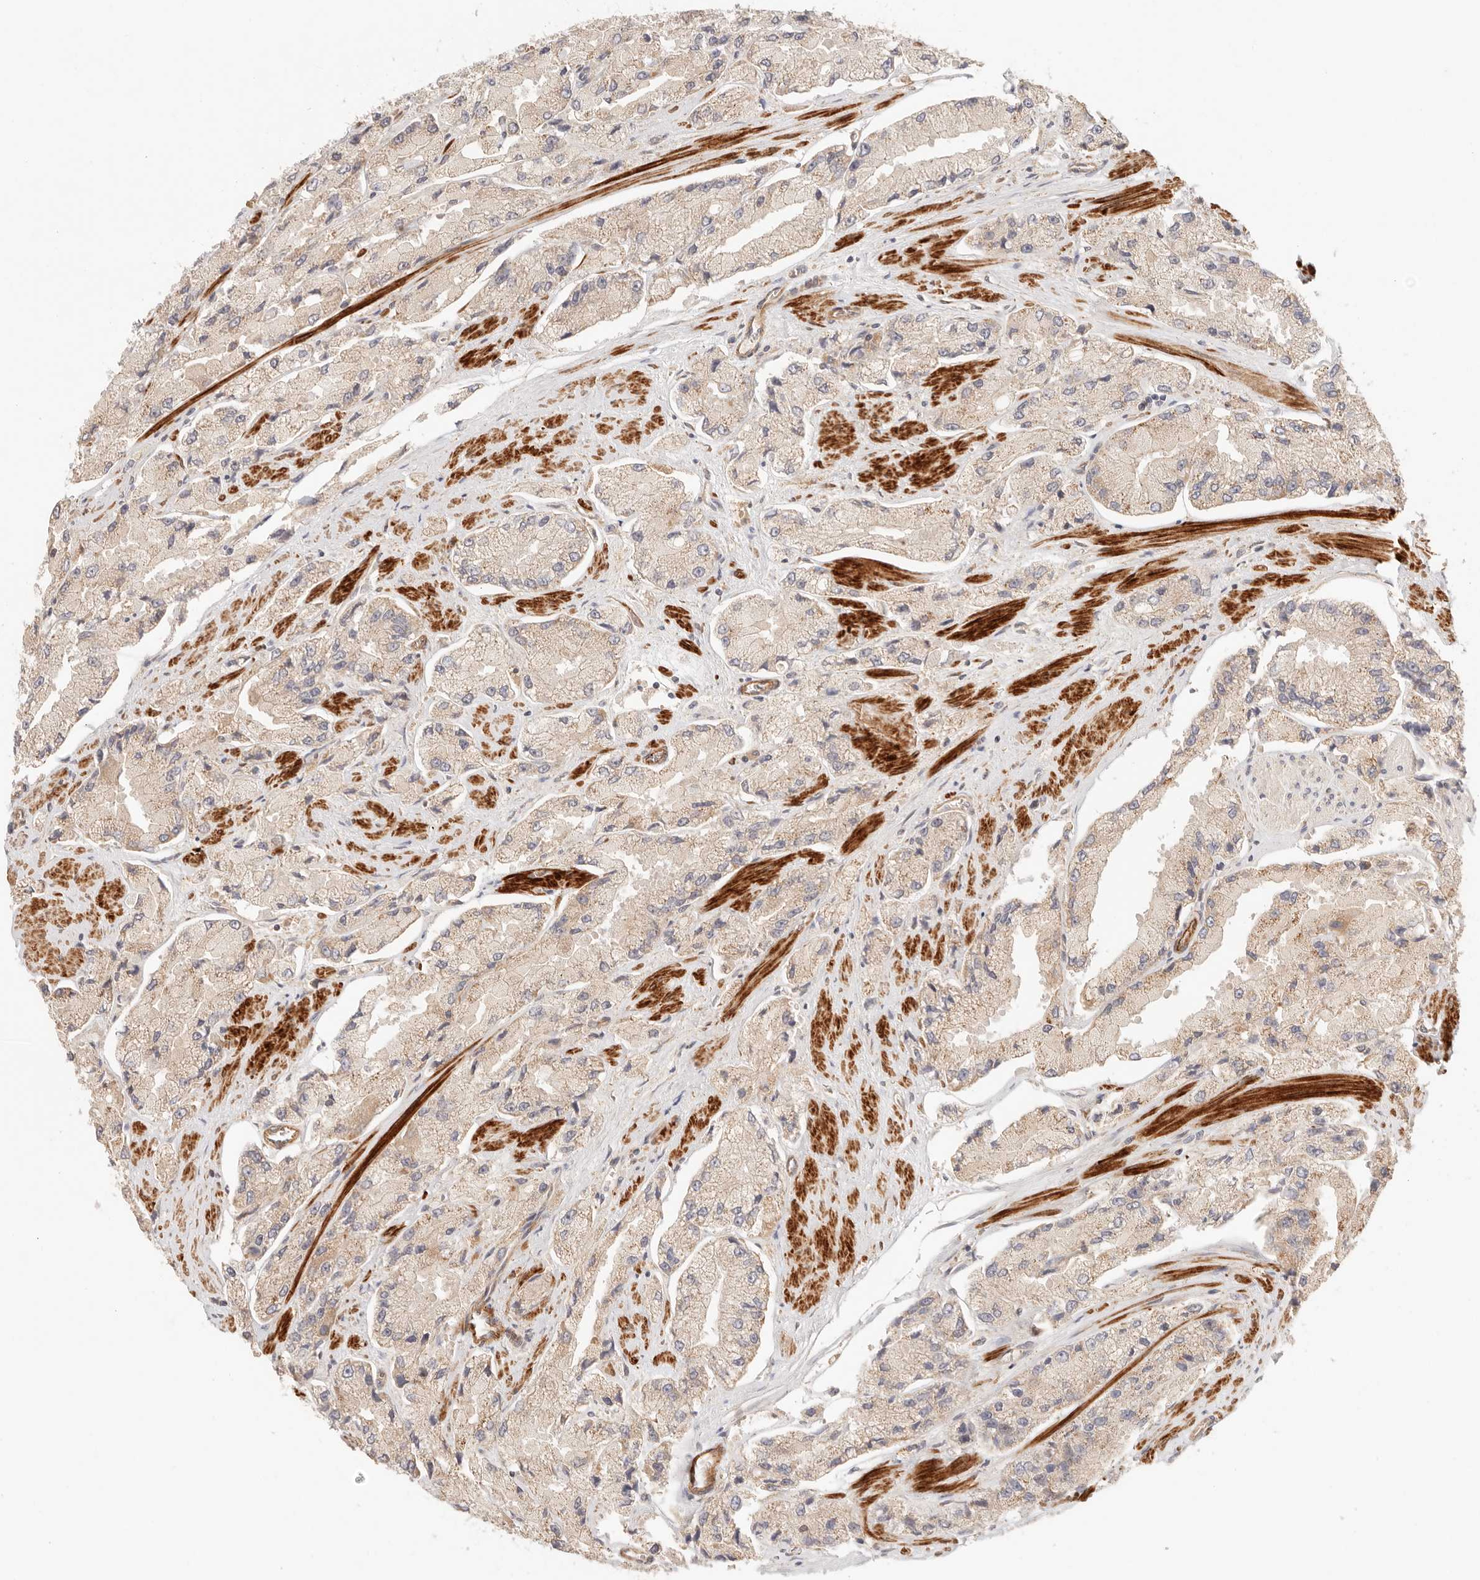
{"staining": {"intensity": "moderate", "quantity": "<25%", "location": "cytoplasmic/membranous"}, "tissue": "prostate cancer", "cell_type": "Tumor cells", "image_type": "cancer", "snomed": [{"axis": "morphology", "description": "Adenocarcinoma, High grade"}, {"axis": "topography", "description": "Prostate"}], "caption": "Immunohistochemical staining of human prostate adenocarcinoma (high-grade) demonstrates low levels of moderate cytoplasmic/membranous protein staining in approximately <25% of tumor cells. (Stains: DAB (3,3'-diaminobenzidine) in brown, nuclei in blue, Microscopy: brightfield microscopy at high magnification).", "gene": "IL1R2", "patient": {"sex": "male", "age": 58}}